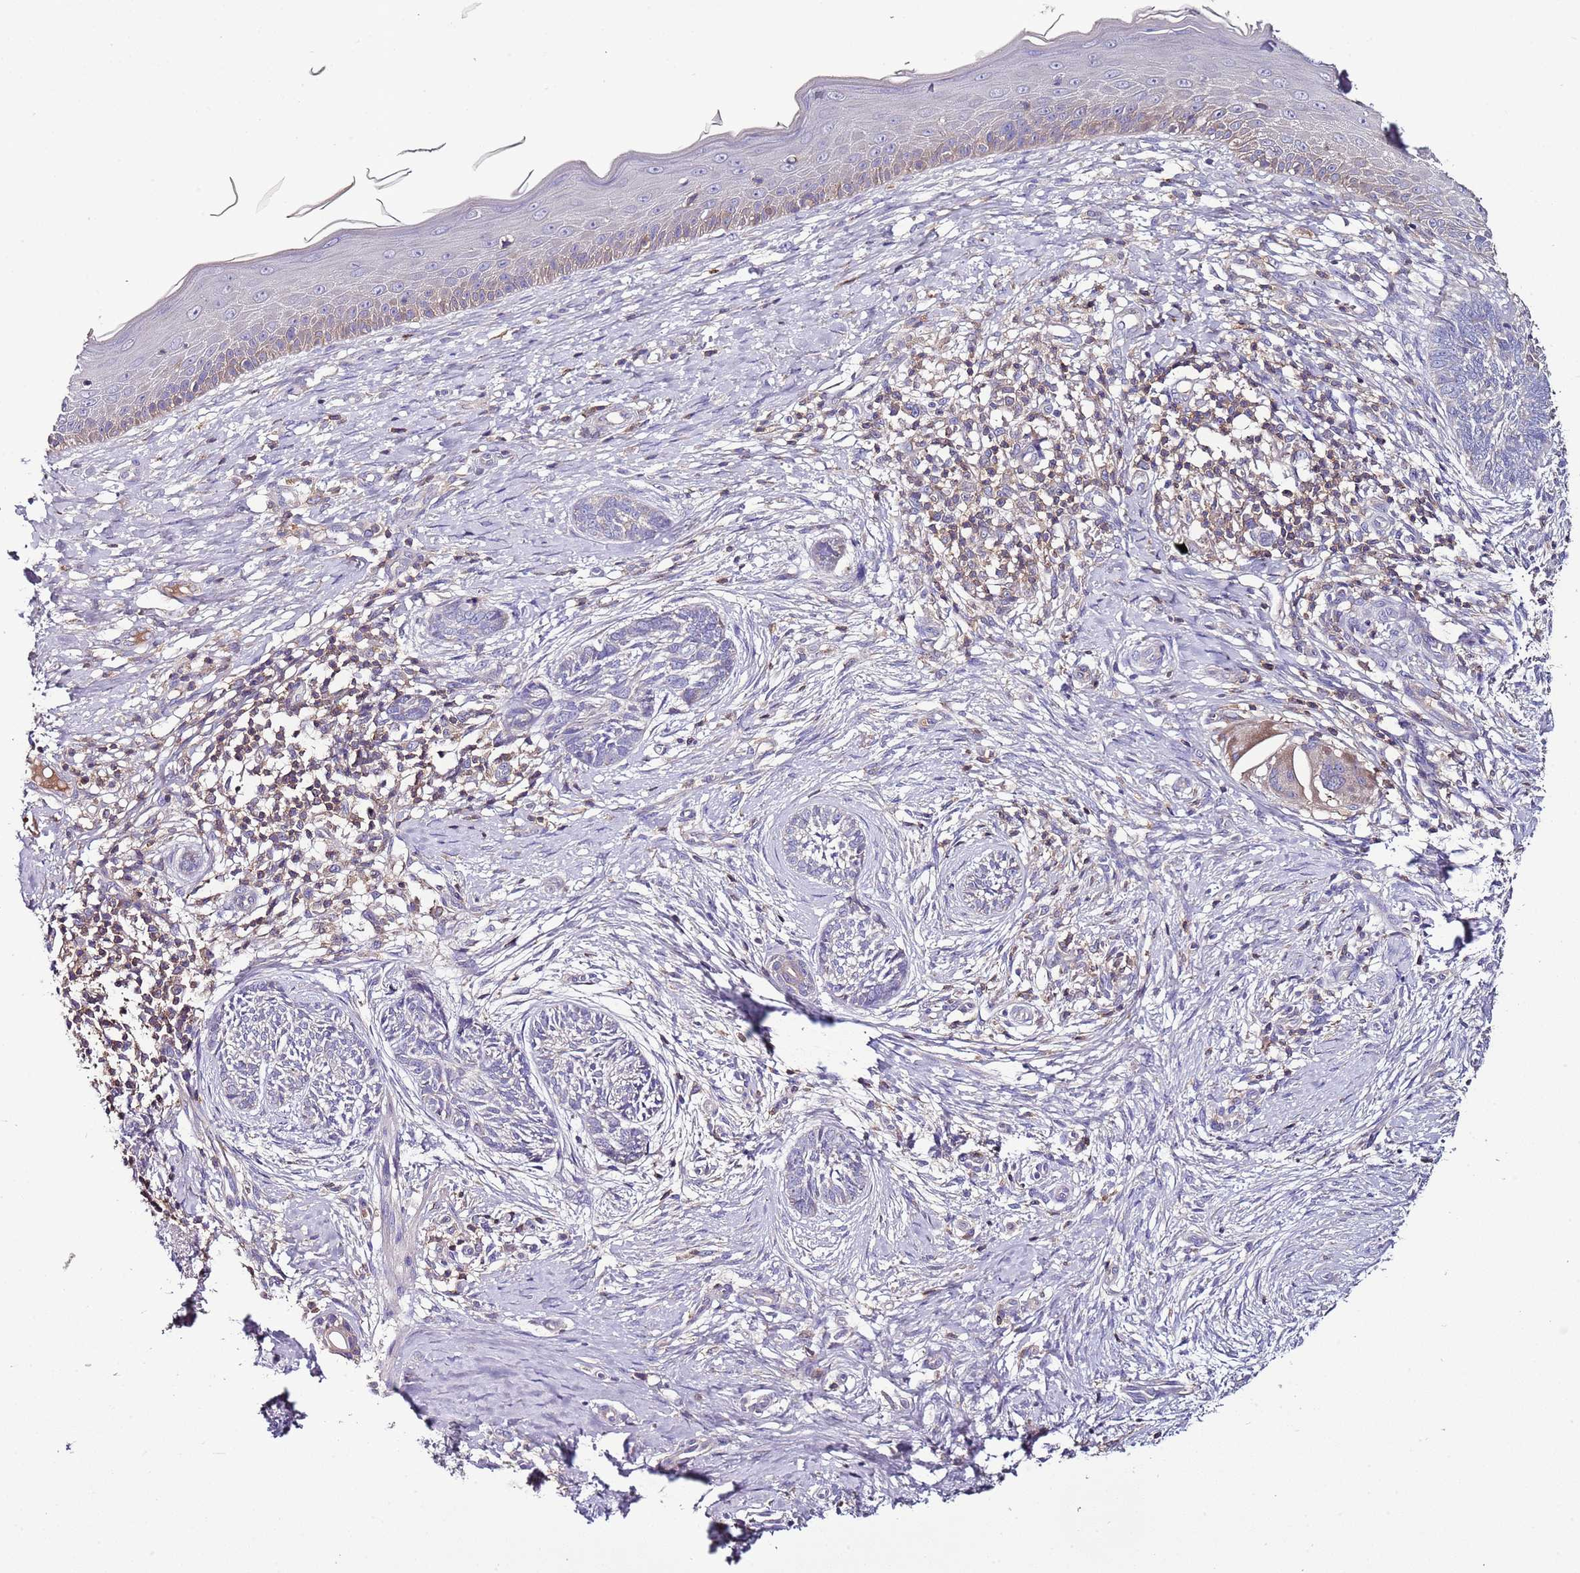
{"staining": {"intensity": "negative", "quantity": "none", "location": "none"}, "tissue": "skin cancer", "cell_type": "Tumor cells", "image_type": "cancer", "snomed": [{"axis": "morphology", "description": "Basal cell carcinoma"}, {"axis": "topography", "description": "Skin"}], "caption": "Human skin cancer (basal cell carcinoma) stained for a protein using immunohistochemistry (IHC) demonstrates no expression in tumor cells.", "gene": "IGIP", "patient": {"sex": "male", "age": 73}}